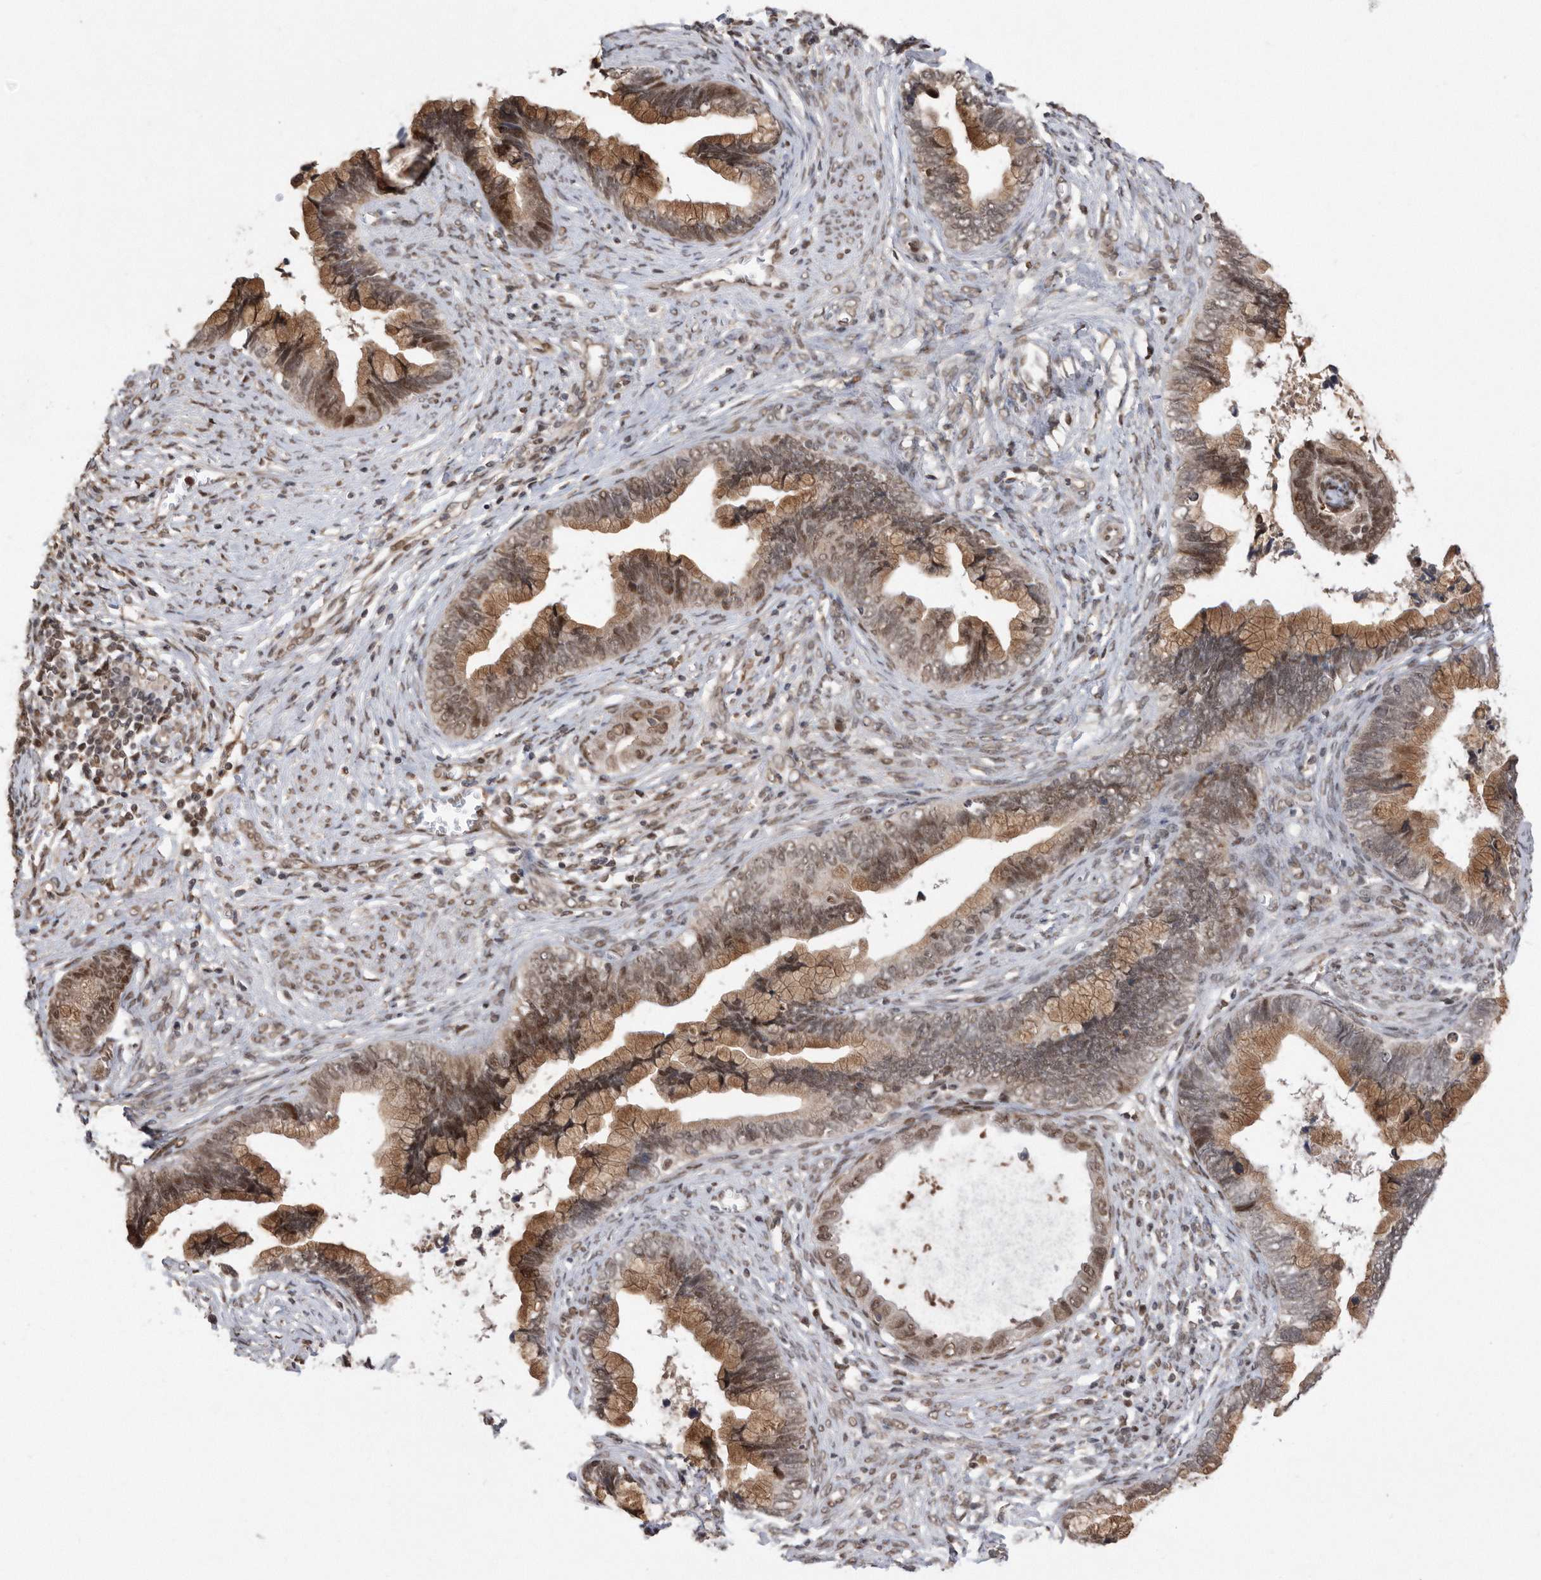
{"staining": {"intensity": "moderate", "quantity": ">75%", "location": "cytoplasmic/membranous,nuclear"}, "tissue": "cervical cancer", "cell_type": "Tumor cells", "image_type": "cancer", "snomed": [{"axis": "morphology", "description": "Adenocarcinoma, NOS"}, {"axis": "topography", "description": "Cervix"}], "caption": "Immunohistochemical staining of human cervical adenocarcinoma displays moderate cytoplasmic/membranous and nuclear protein expression in approximately >75% of tumor cells.", "gene": "TDRD3", "patient": {"sex": "female", "age": 44}}